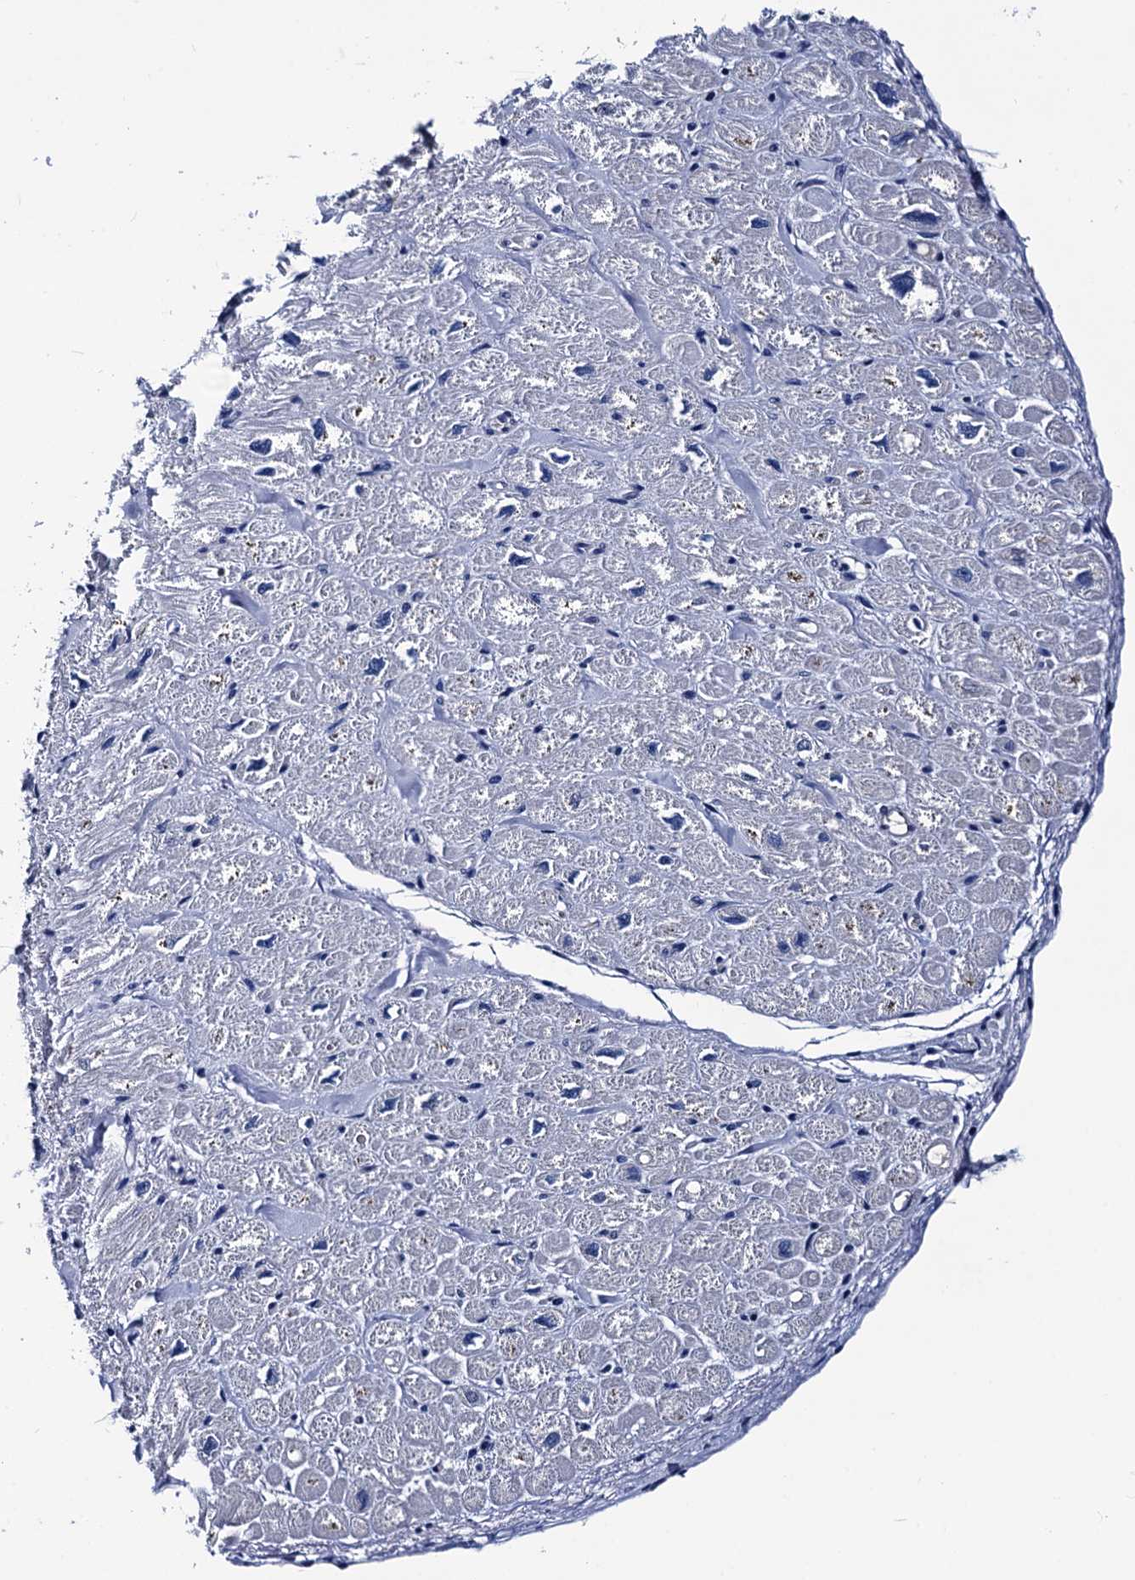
{"staining": {"intensity": "negative", "quantity": "none", "location": "none"}, "tissue": "heart muscle", "cell_type": "Cardiomyocytes", "image_type": "normal", "snomed": [{"axis": "morphology", "description": "Normal tissue, NOS"}, {"axis": "topography", "description": "Heart"}], "caption": "Heart muscle stained for a protein using immunohistochemistry (IHC) shows no positivity cardiomyocytes.", "gene": "LRRC30", "patient": {"sex": "male", "age": 65}}